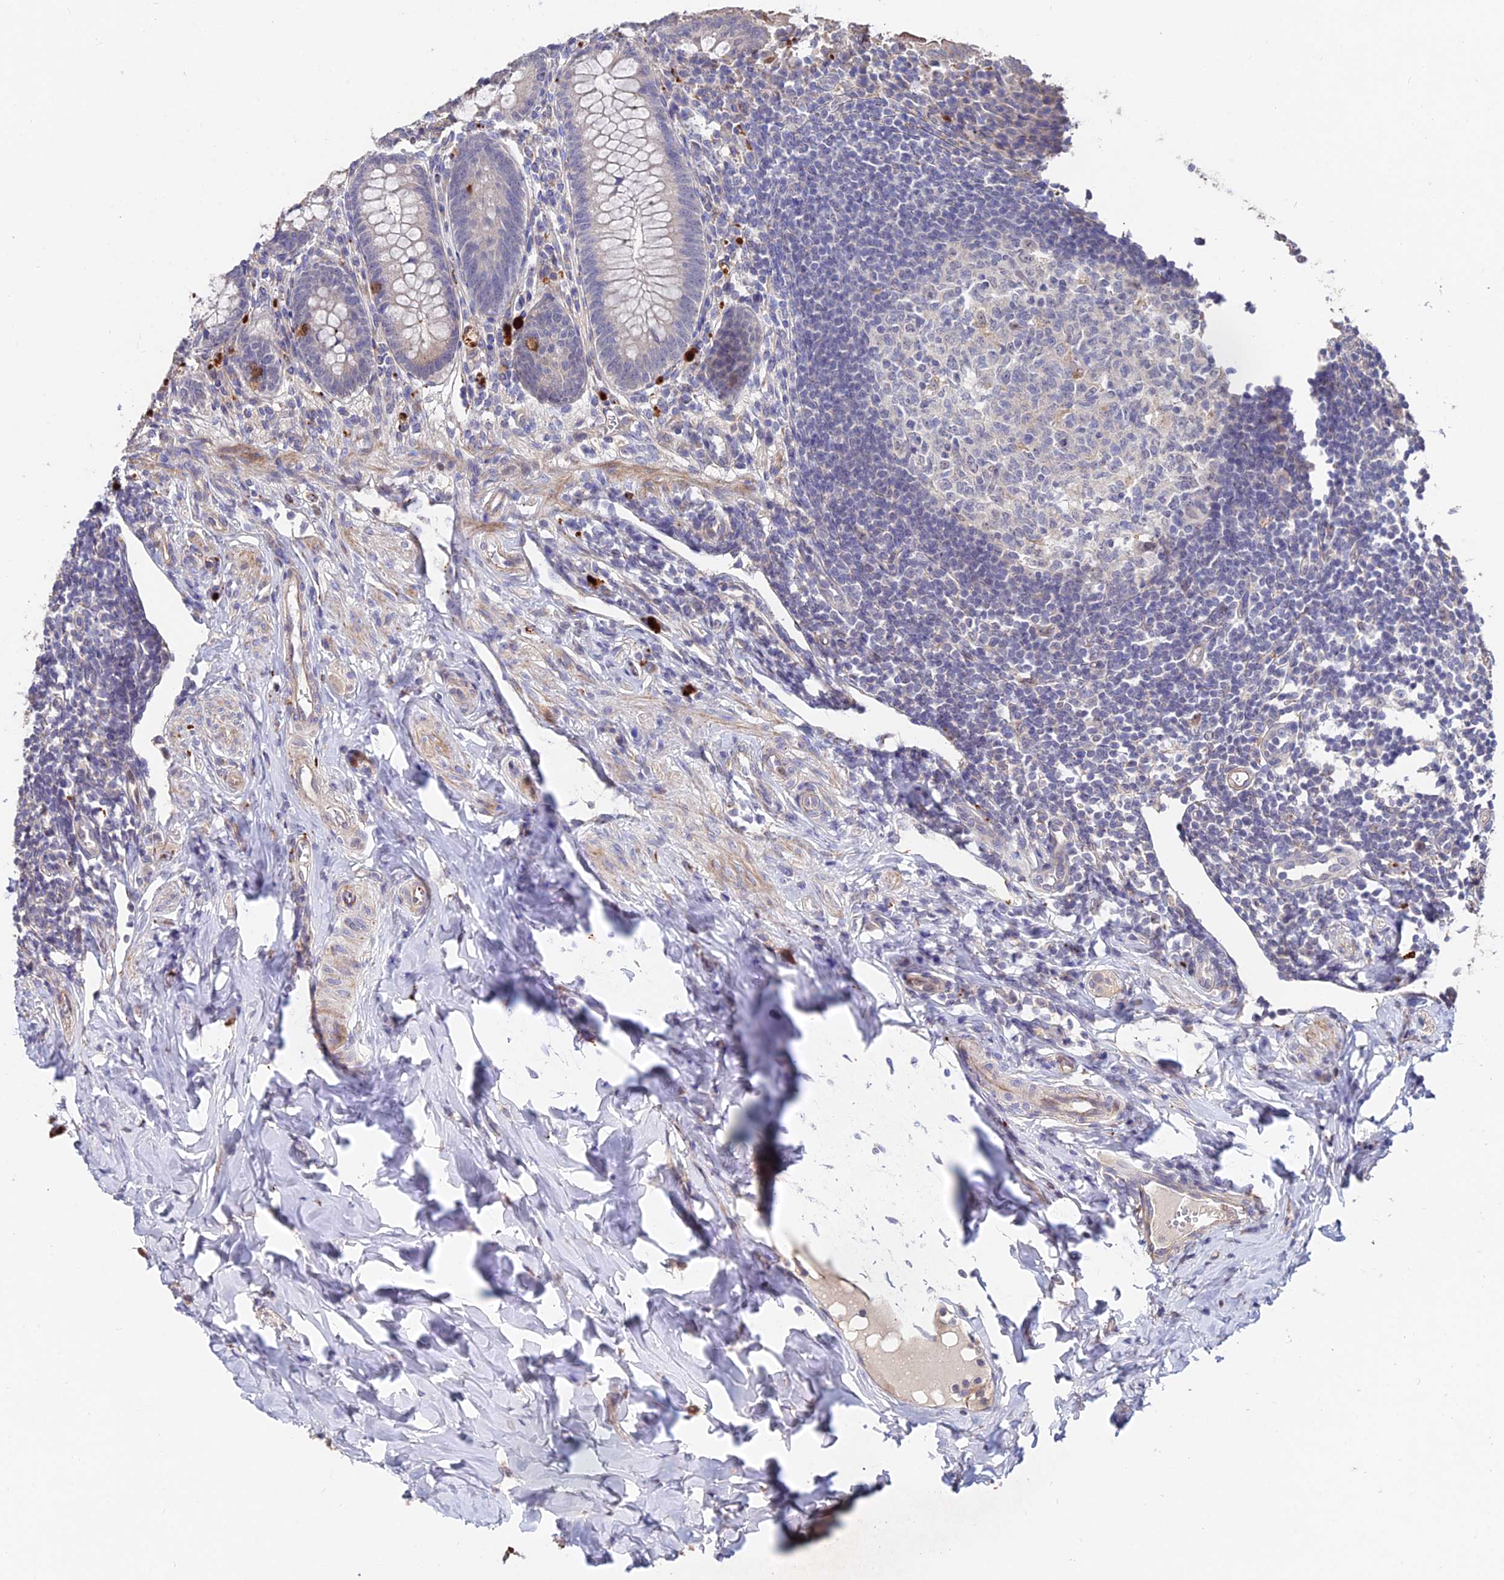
{"staining": {"intensity": "moderate", "quantity": "<25%", "location": "cytoplasmic/membranous"}, "tissue": "appendix", "cell_type": "Glandular cells", "image_type": "normal", "snomed": [{"axis": "morphology", "description": "Normal tissue, NOS"}, {"axis": "topography", "description": "Appendix"}], "caption": "Protein staining demonstrates moderate cytoplasmic/membranous positivity in about <25% of glandular cells in normal appendix.", "gene": "ACTR5", "patient": {"sex": "female", "age": 33}}